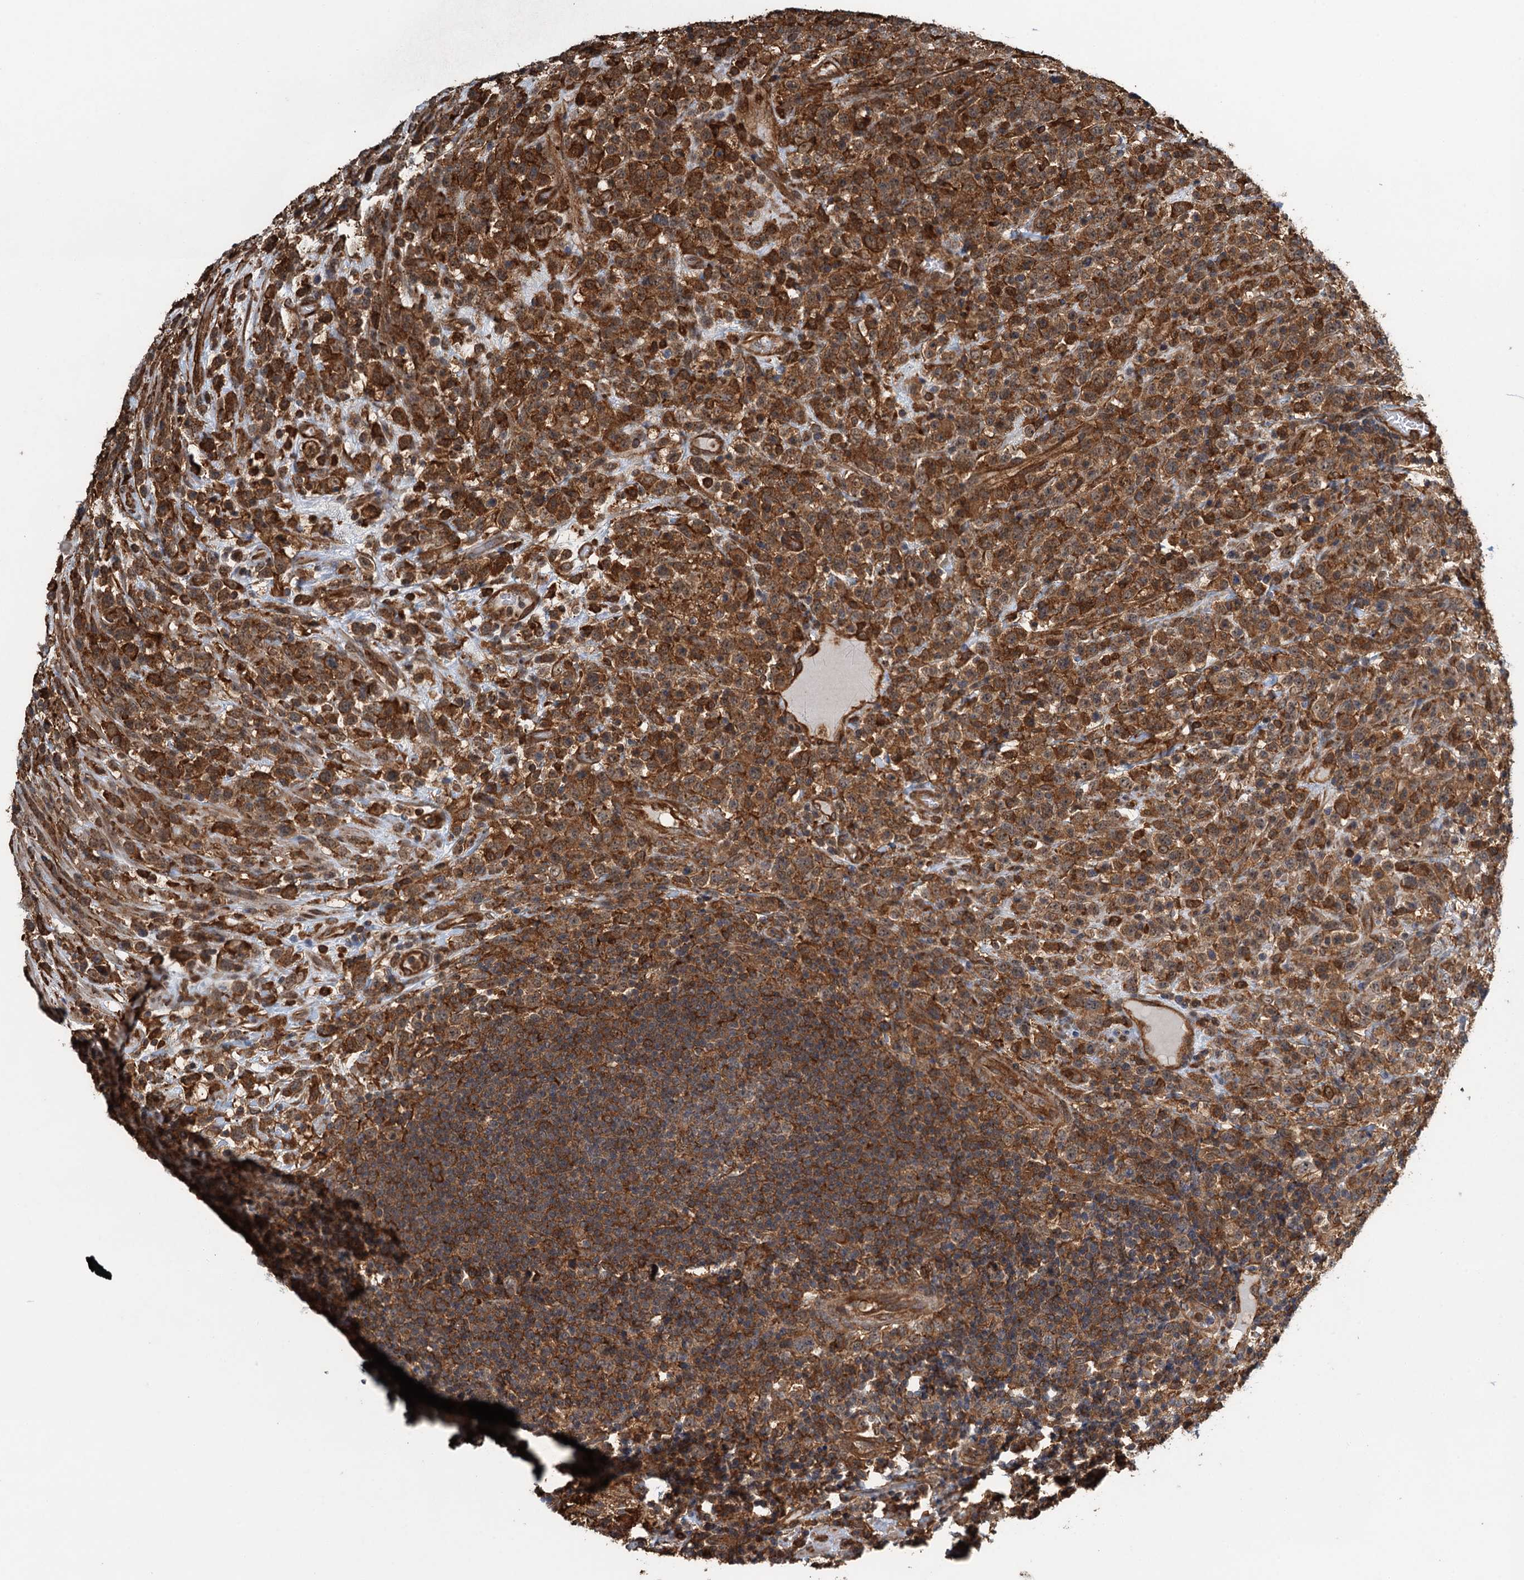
{"staining": {"intensity": "strong", "quantity": ">75%", "location": "cytoplasmic/membranous"}, "tissue": "lymphoma", "cell_type": "Tumor cells", "image_type": "cancer", "snomed": [{"axis": "morphology", "description": "Malignant lymphoma, non-Hodgkin's type, High grade"}, {"axis": "topography", "description": "Colon"}], "caption": "Immunohistochemical staining of human lymphoma reveals high levels of strong cytoplasmic/membranous staining in about >75% of tumor cells.", "gene": "WHAMM", "patient": {"sex": "female", "age": 53}}